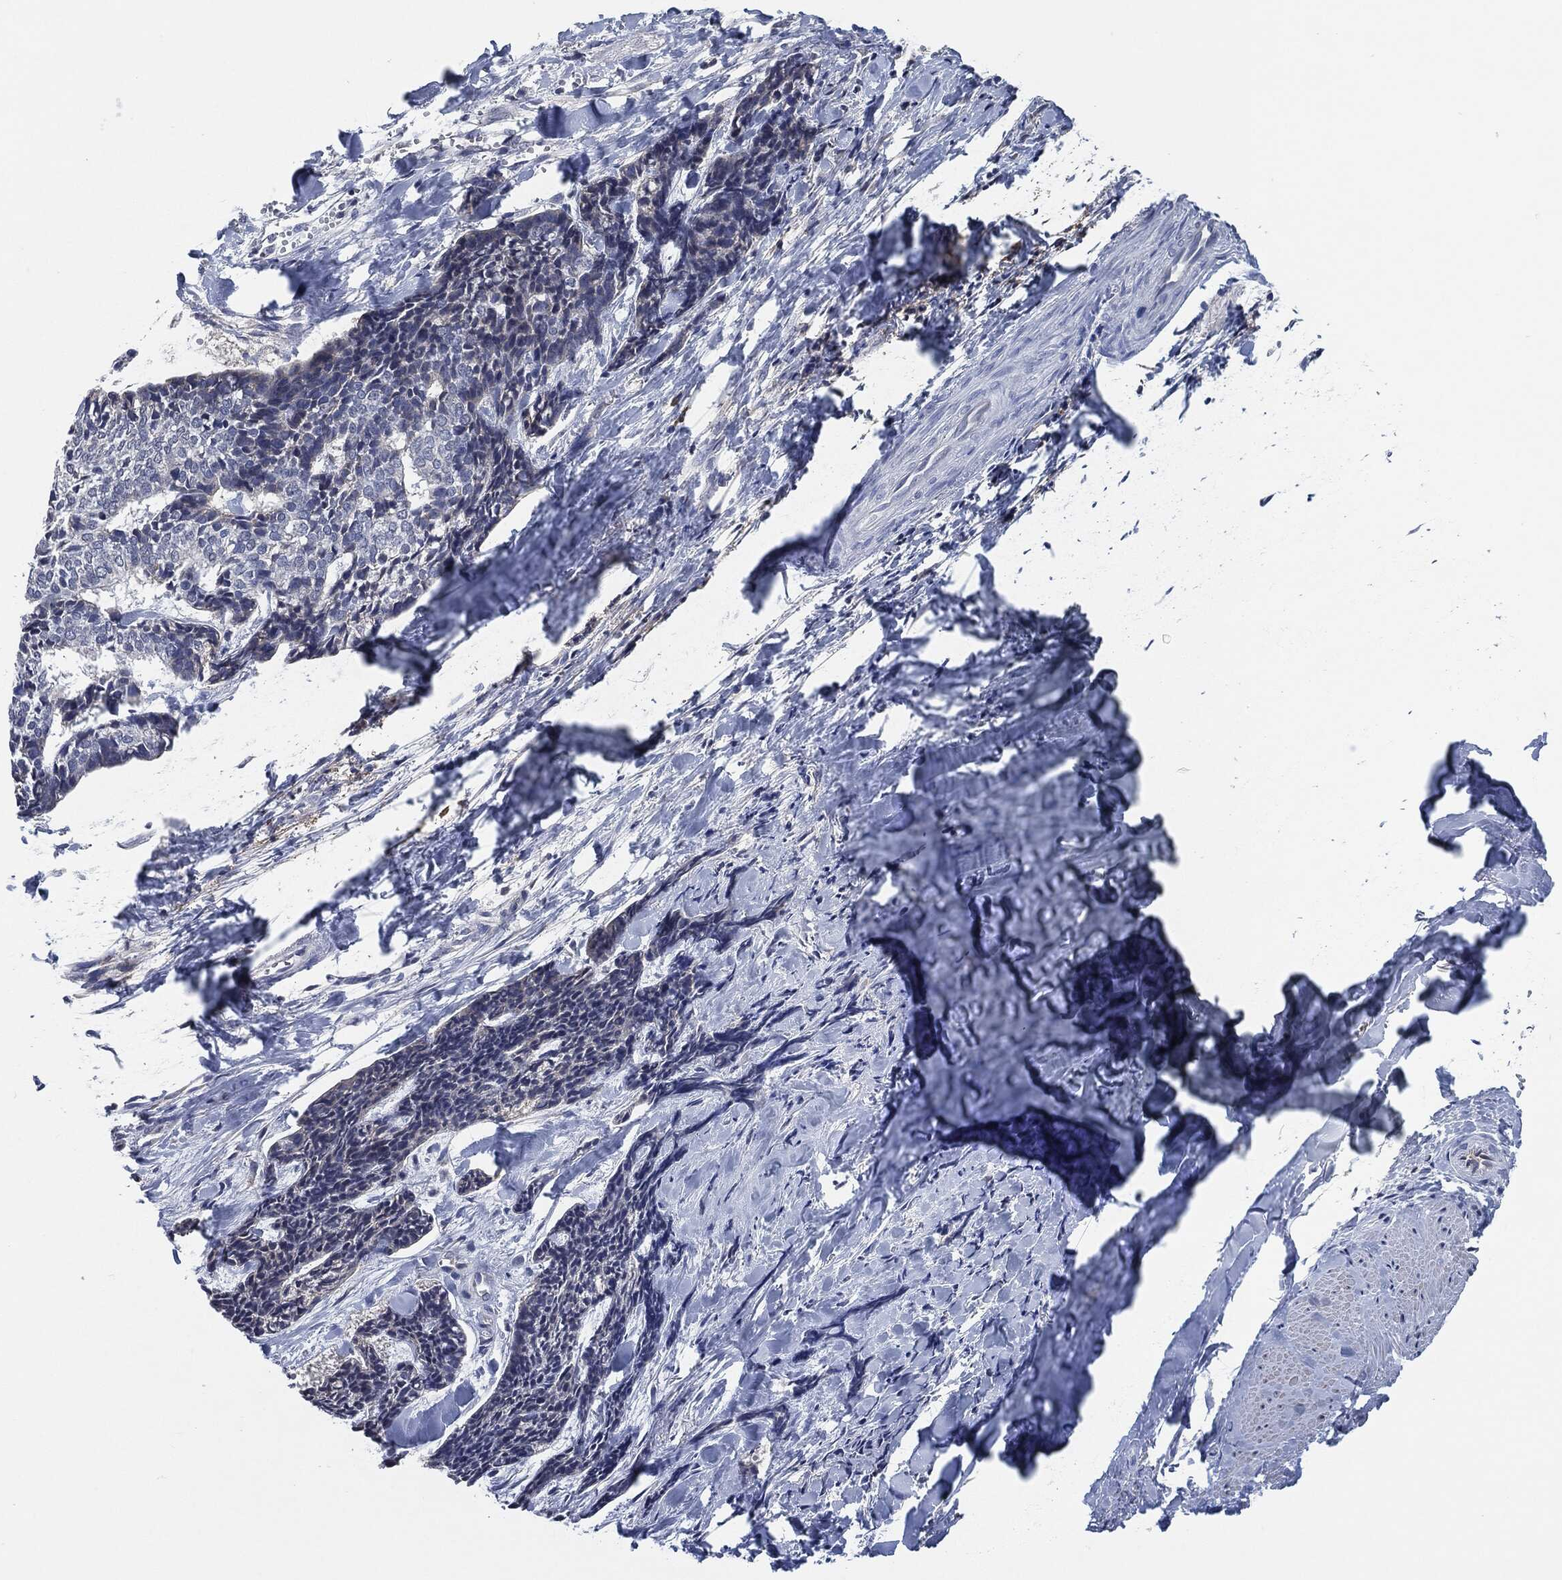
{"staining": {"intensity": "negative", "quantity": "none", "location": "none"}, "tissue": "skin cancer", "cell_type": "Tumor cells", "image_type": "cancer", "snomed": [{"axis": "morphology", "description": "Basal cell carcinoma"}, {"axis": "topography", "description": "Skin"}], "caption": "Tumor cells show no significant protein expression in skin cancer (basal cell carcinoma).", "gene": "IL2RG", "patient": {"sex": "male", "age": 86}}